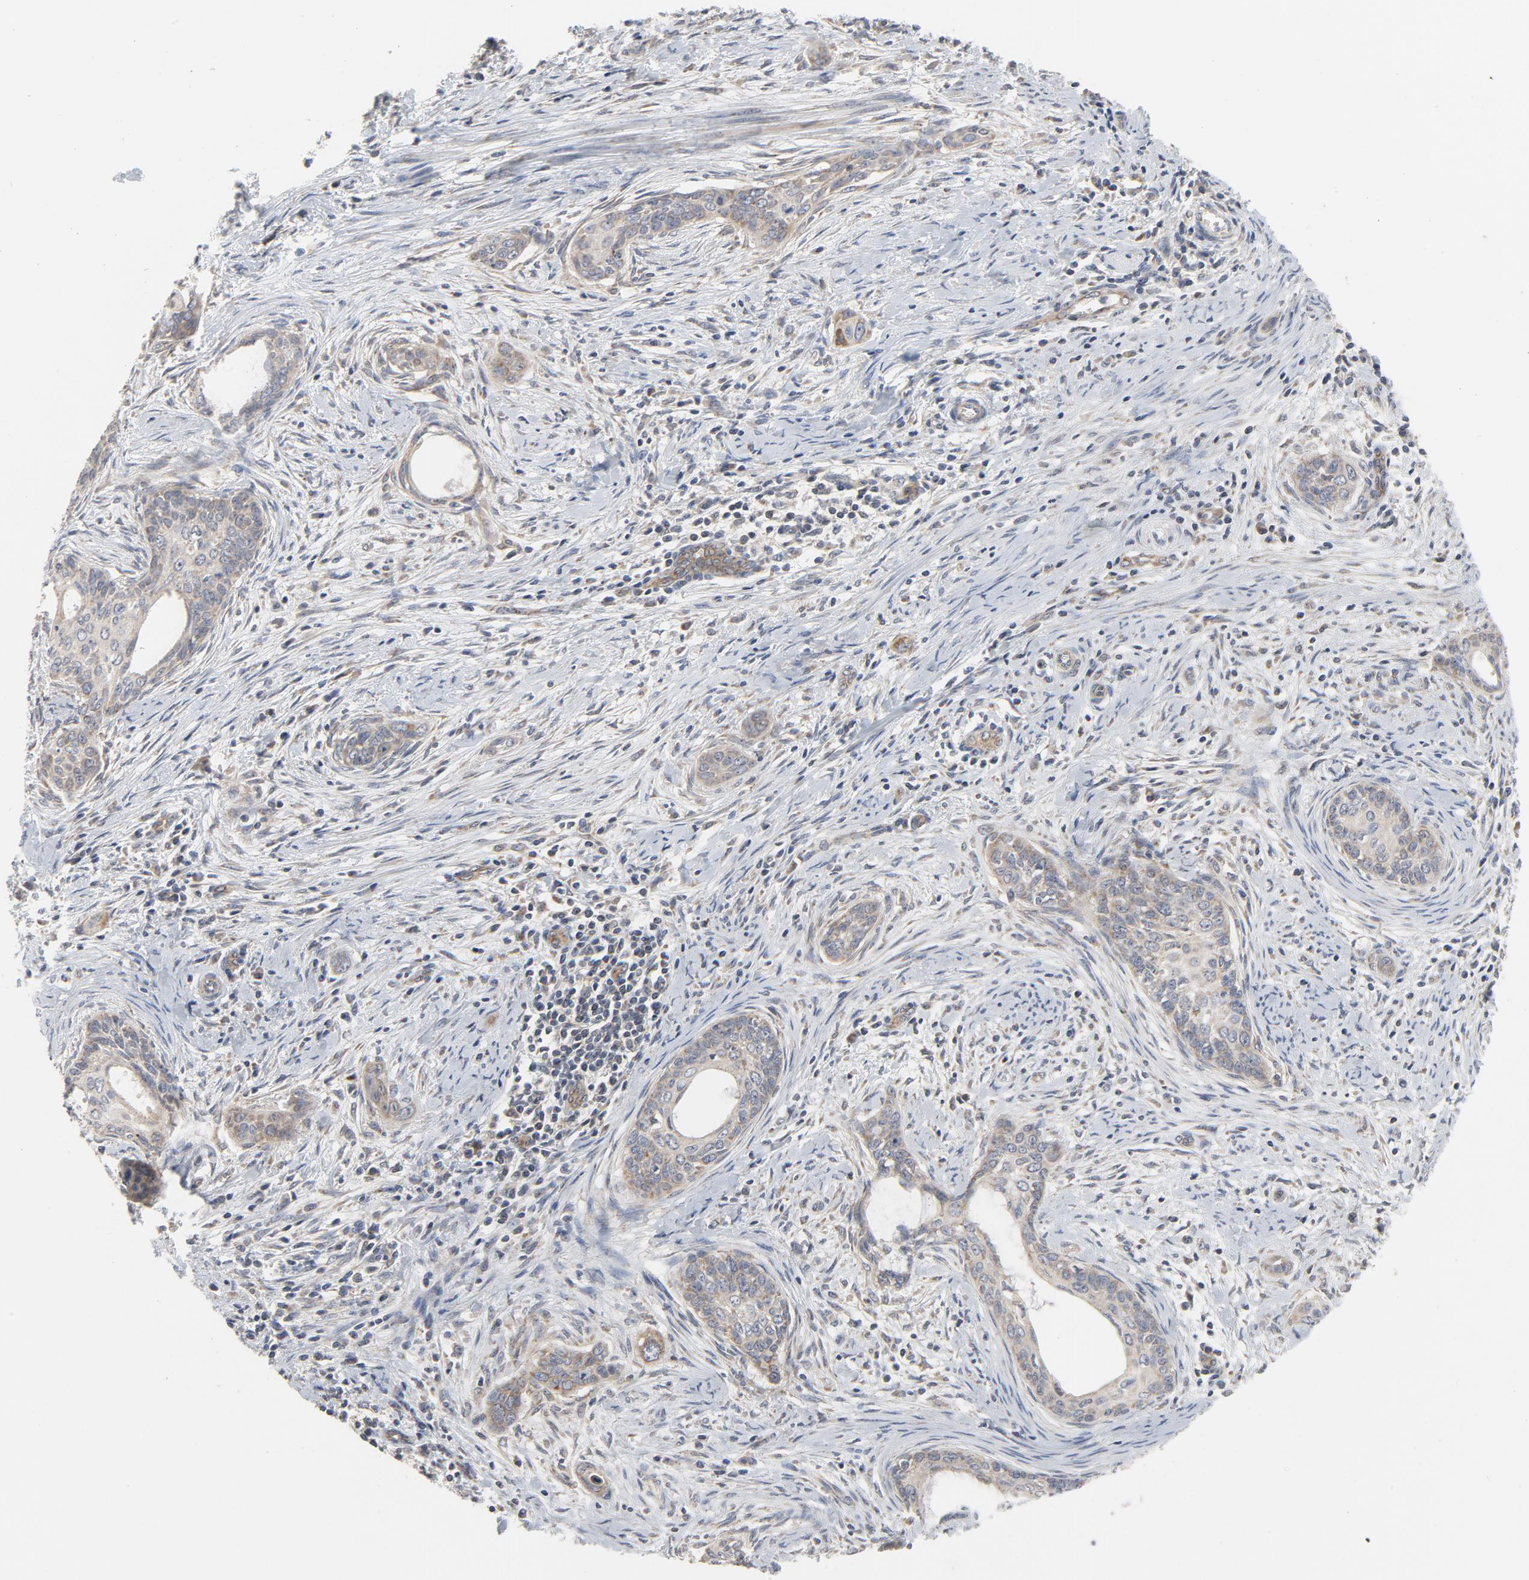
{"staining": {"intensity": "weak", "quantity": ">75%", "location": "cytoplasmic/membranous"}, "tissue": "cervical cancer", "cell_type": "Tumor cells", "image_type": "cancer", "snomed": [{"axis": "morphology", "description": "Squamous cell carcinoma, NOS"}, {"axis": "topography", "description": "Cervix"}], "caption": "Brown immunohistochemical staining in human squamous cell carcinoma (cervical) reveals weak cytoplasmic/membranous expression in approximately >75% of tumor cells.", "gene": "C14orf119", "patient": {"sex": "female", "age": 33}}